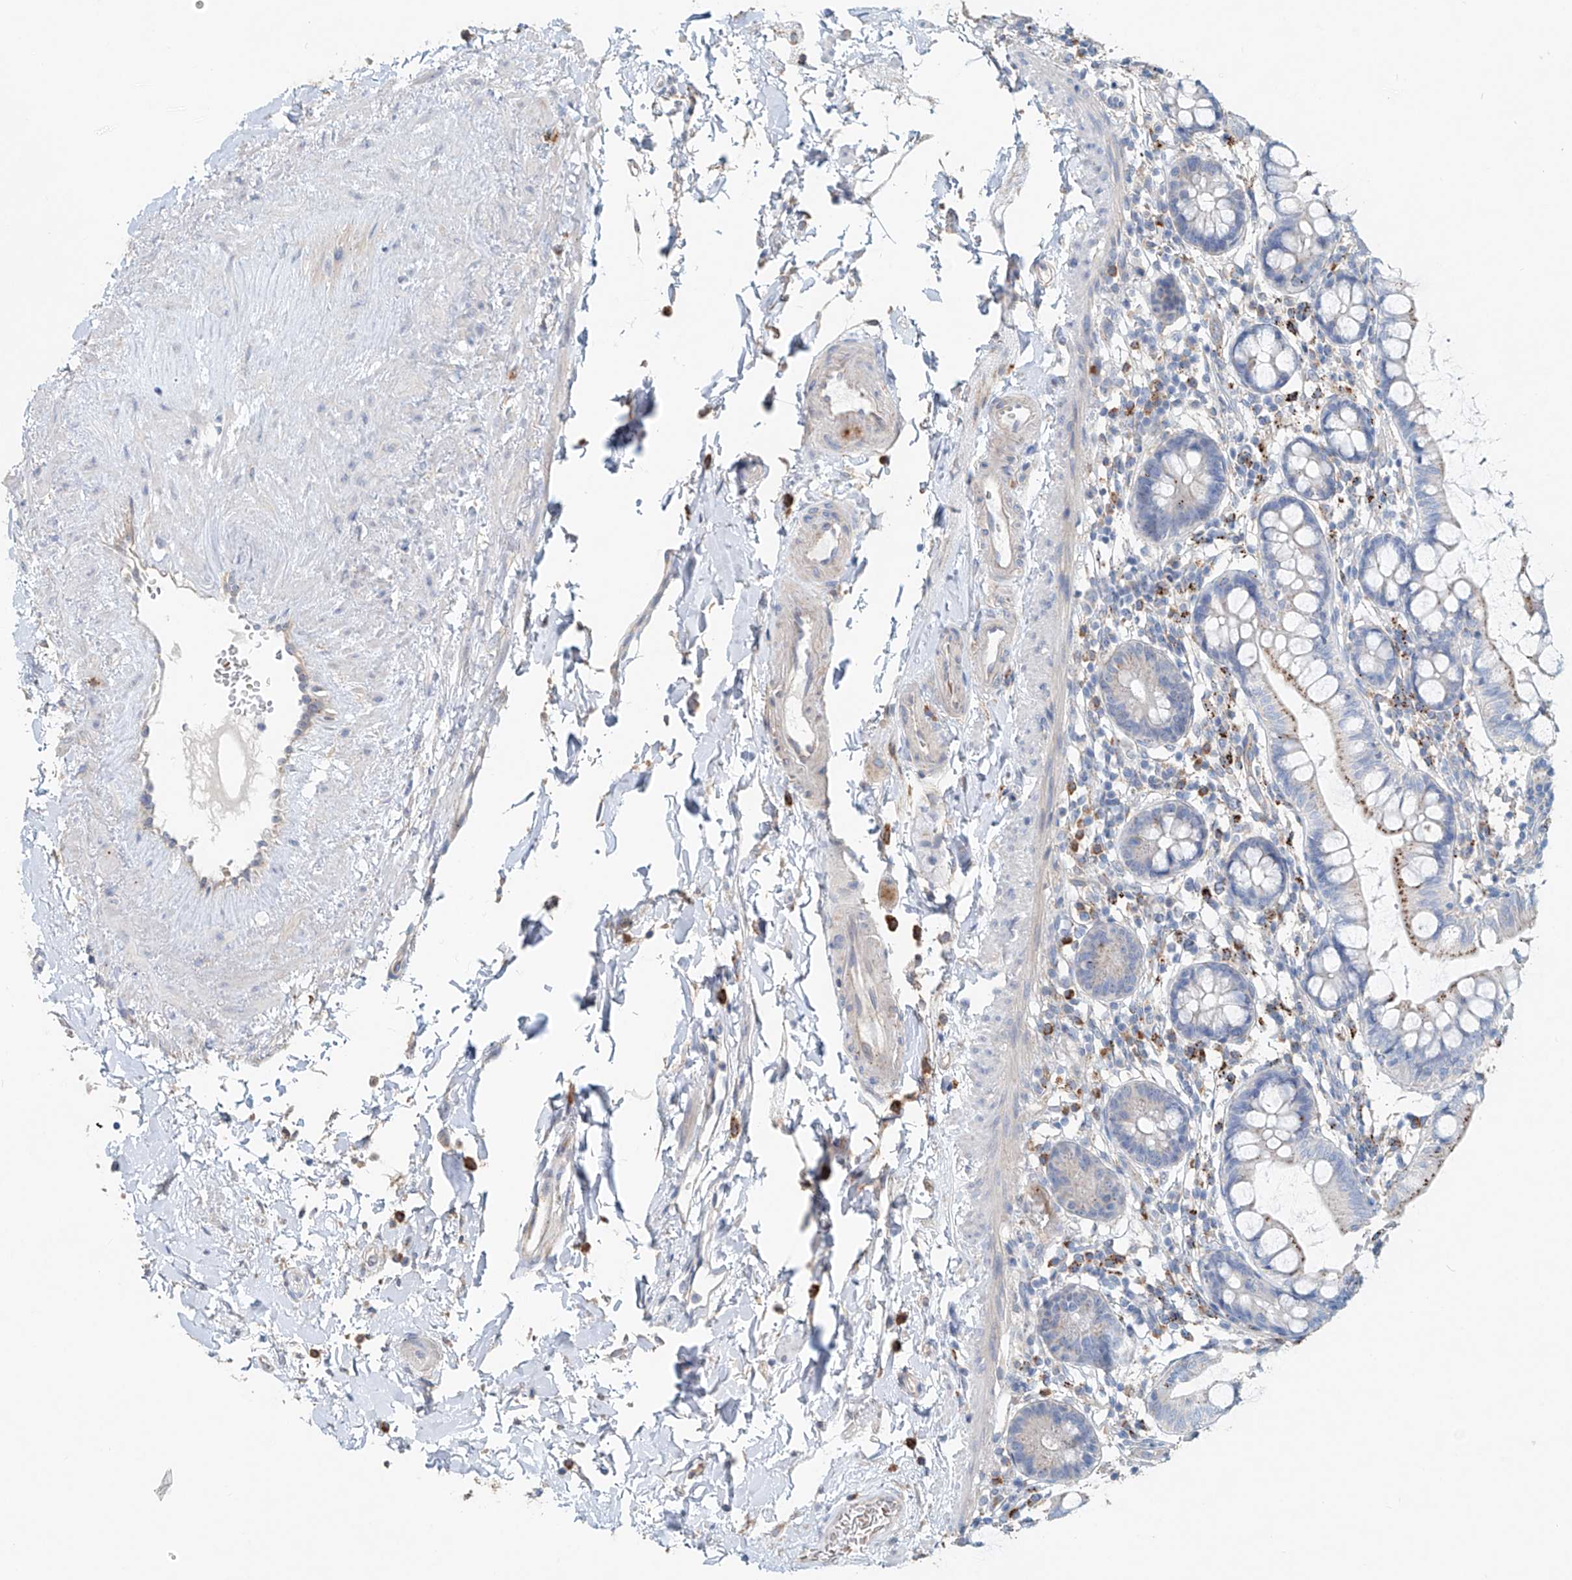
{"staining": {"intensity": "strong", "quantity": "25%-75%", "location": "cytoplasmic/membranous"}, "tissue": "small intestine", "cell_type": "Glandular cells", "image_type": "normal", "snomed": [{"axis": "morphology", "description": "Normal tissue, NOS"}, {"axis": "topography", "description": "Small intestine"}], "caption": "Immunohistochemical staining of normal small intestine displays high levels of strong cytoplasmic/membranous staining in approximately 25%-75% of glandular cells. (IHC, brightfield microscopy, high magnification).", "gene": "TRIM47", "patient": {"sex": "female", "age": 84}}